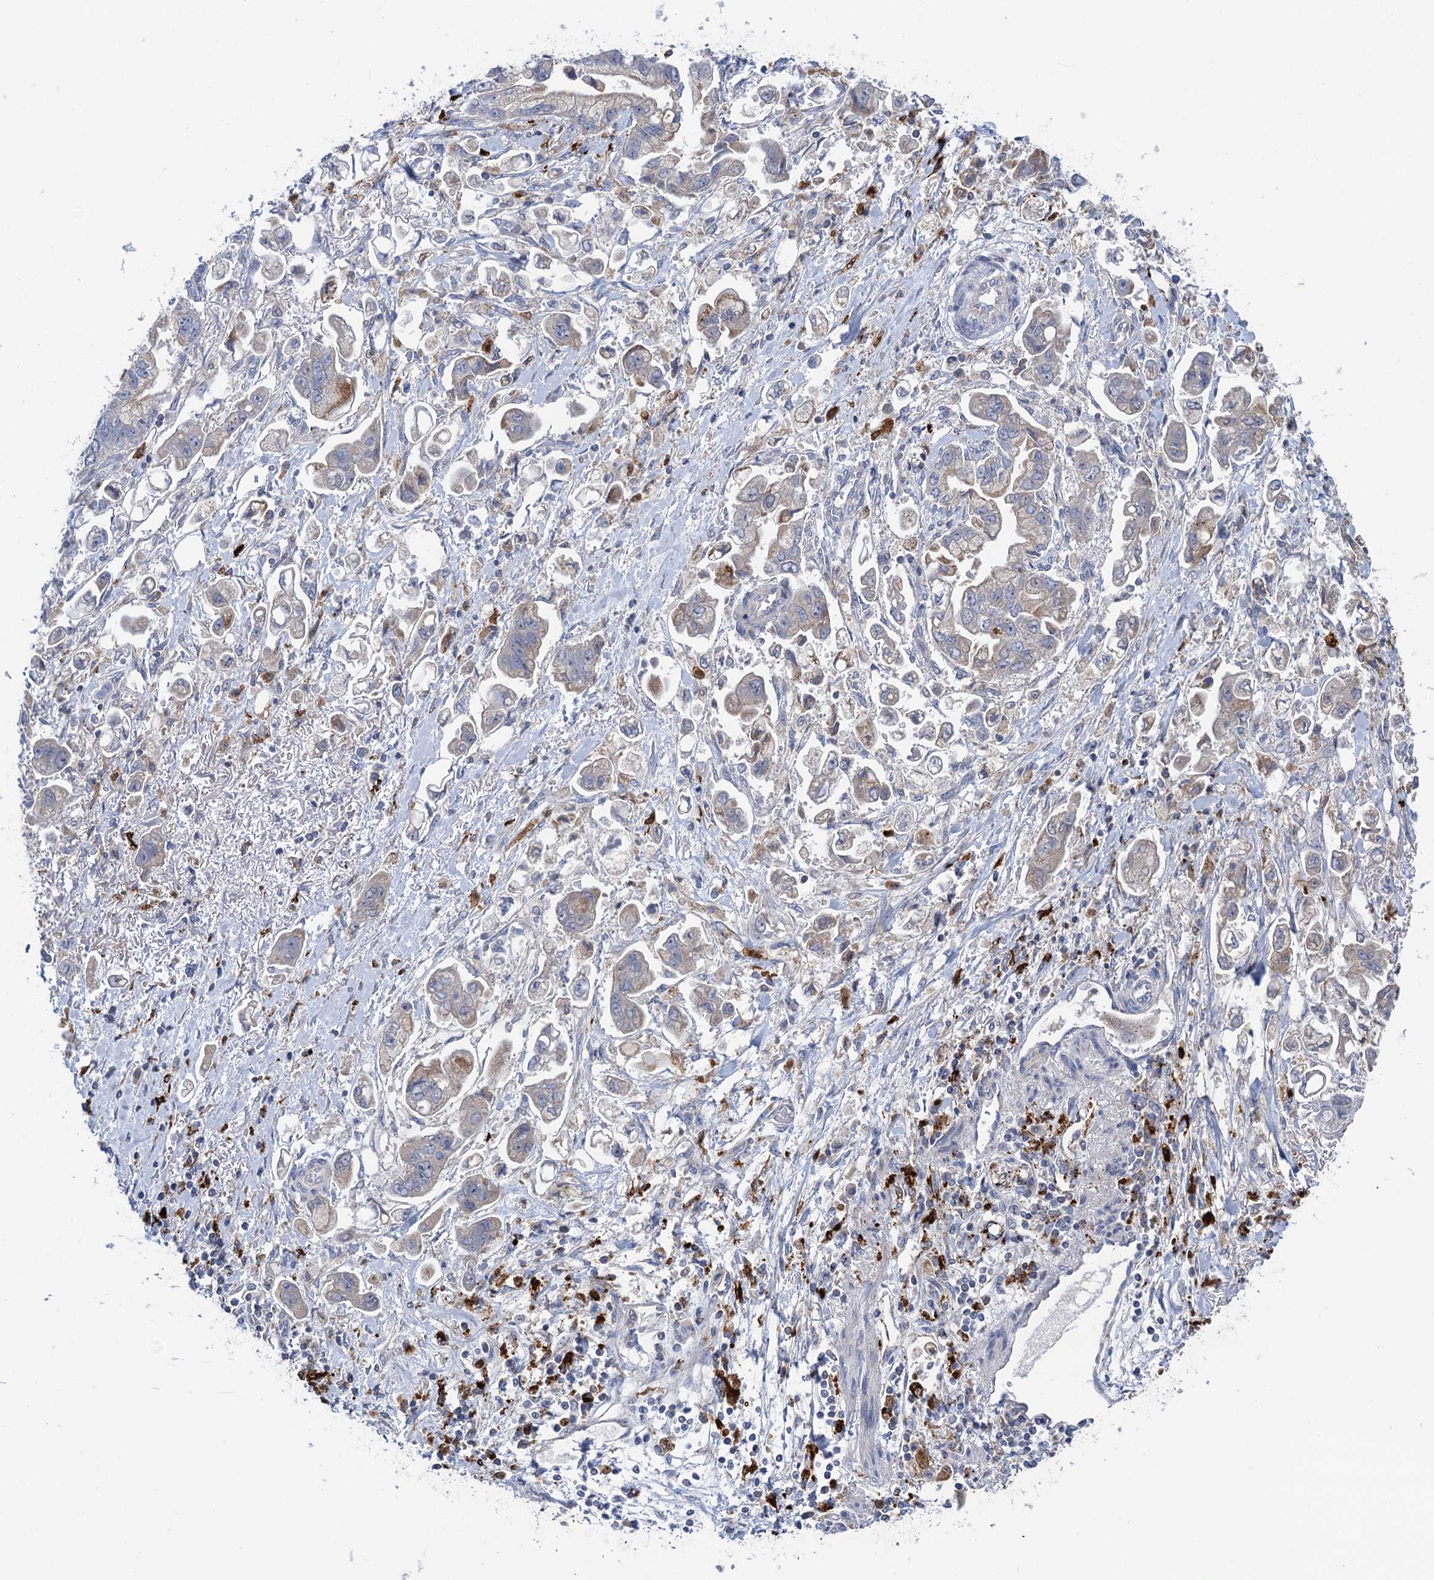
{"staining": {"intensity": "weak", "quantity": "25%-75%", "location": "cytoplasmic/membranous"}, "tissue": "stomach cancer", "cell_type": "Tumor cells", "image_type": "cancer", "snomed": [{"axis": "morphology", "description": "Adenocarcinoma, NOS"}, {"axis": "topography", "description": "Stomach"}], "caption": "Protein expression analysis of human adenocarcinoma (stomach) reveals weak cytoplasmic/membranous expression in approximately 25%-75% of tumor cells.", "gene": "ANKS3", "patient": {"sex": "male", "age": 62}}